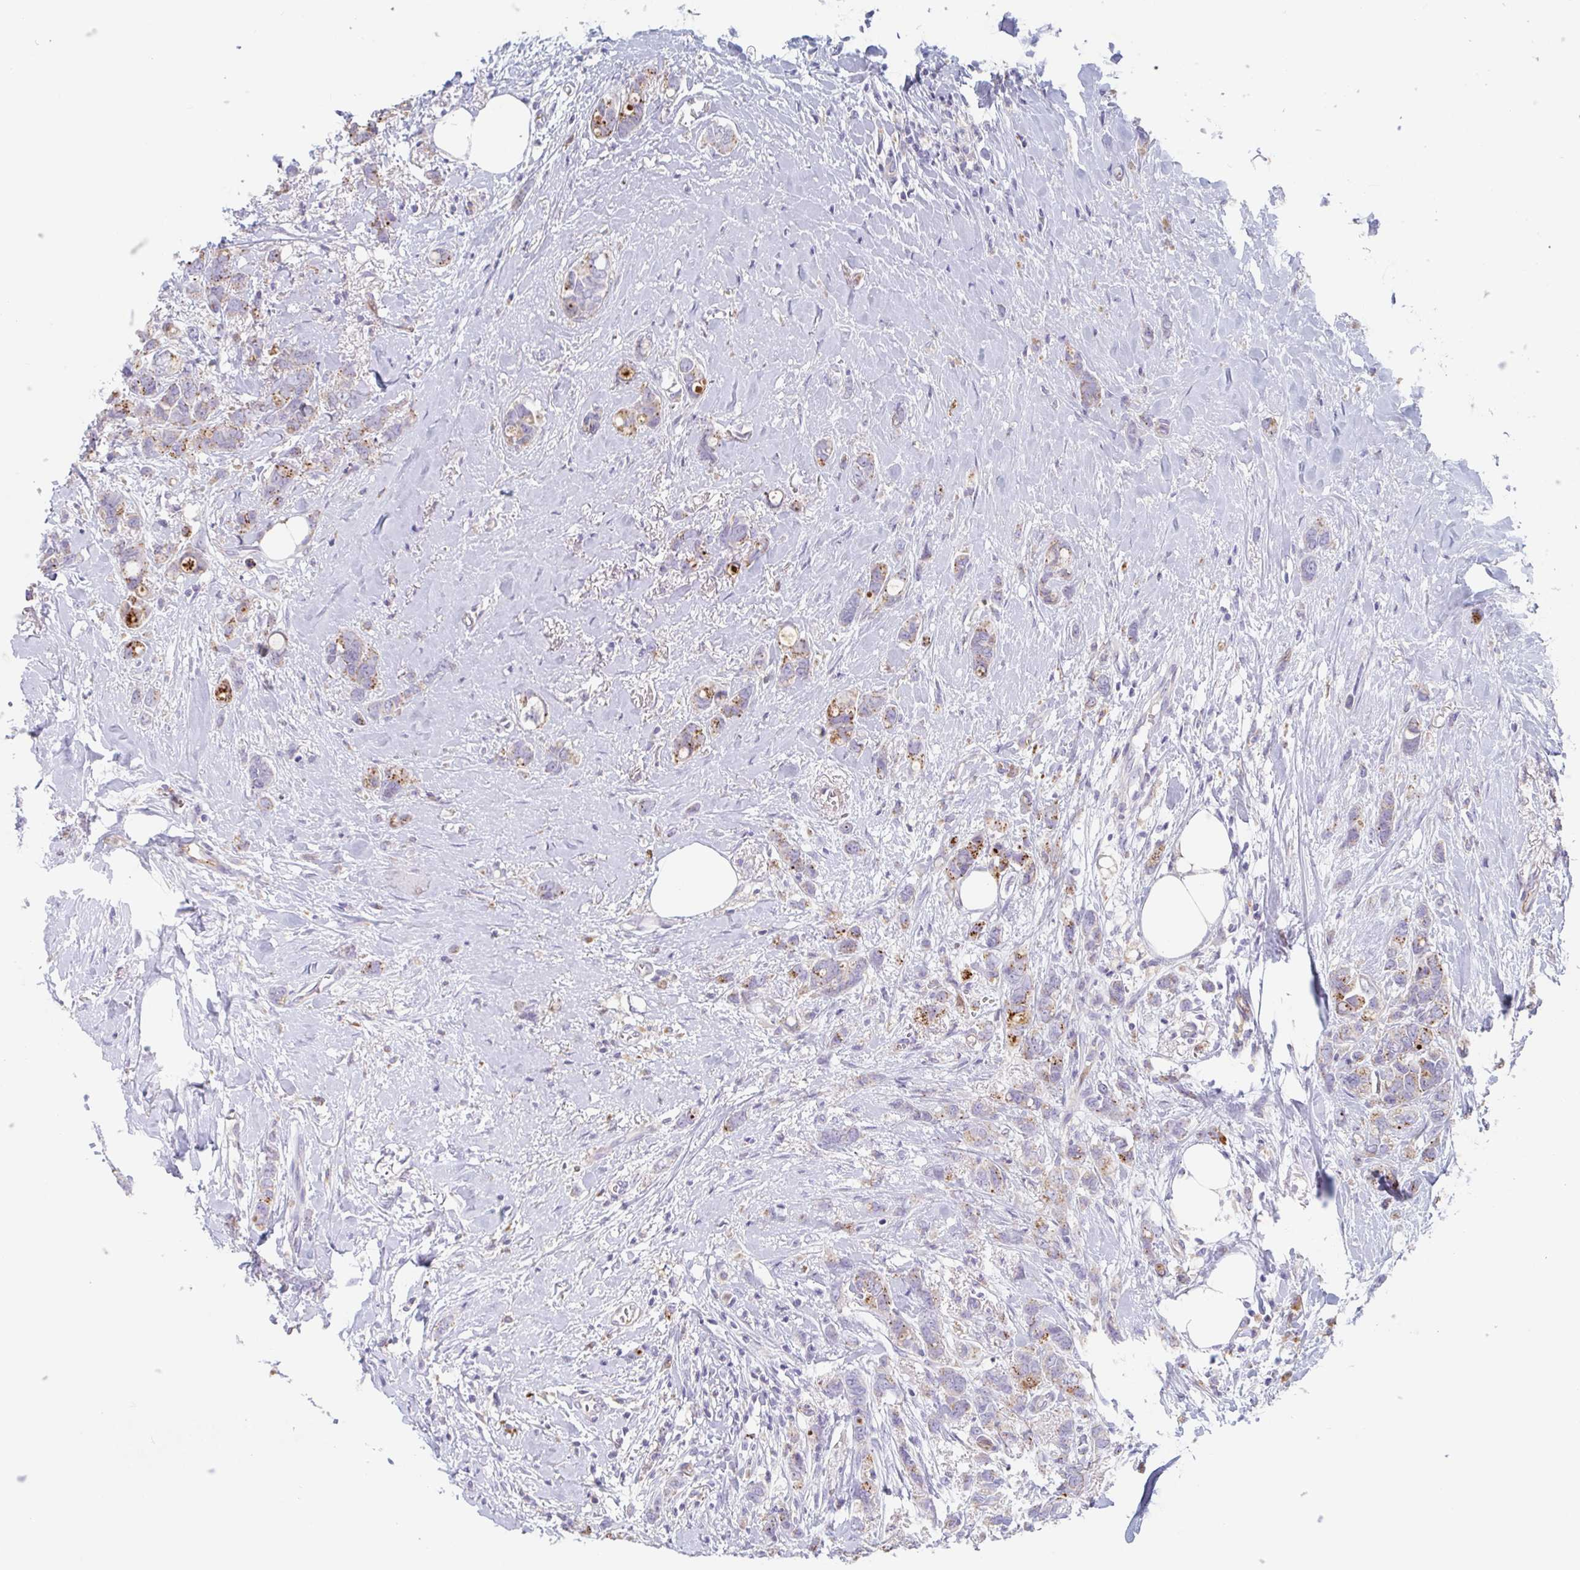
{"staining": {"intensity": "moderate", "quantity": ">75%", "location": "cytoplasmic/membranous"}, "tissue": "breast cancer", "cell_type": "Tumor cells", "image_type": "cancer", "snomed": [{"axis": "morphology", "description": "Lobular carcinoma"}, {"axis": "topography", "description": "Breast"}], "caption": "Immunohistochemical staining of lobular carcinoma (breast) shows medium levels of moderate cytoplasmic/membranous expression in approximately >75% of tumor cells.", "gene": "MANBA", "patient": {"sex": "female", "age": 91}}